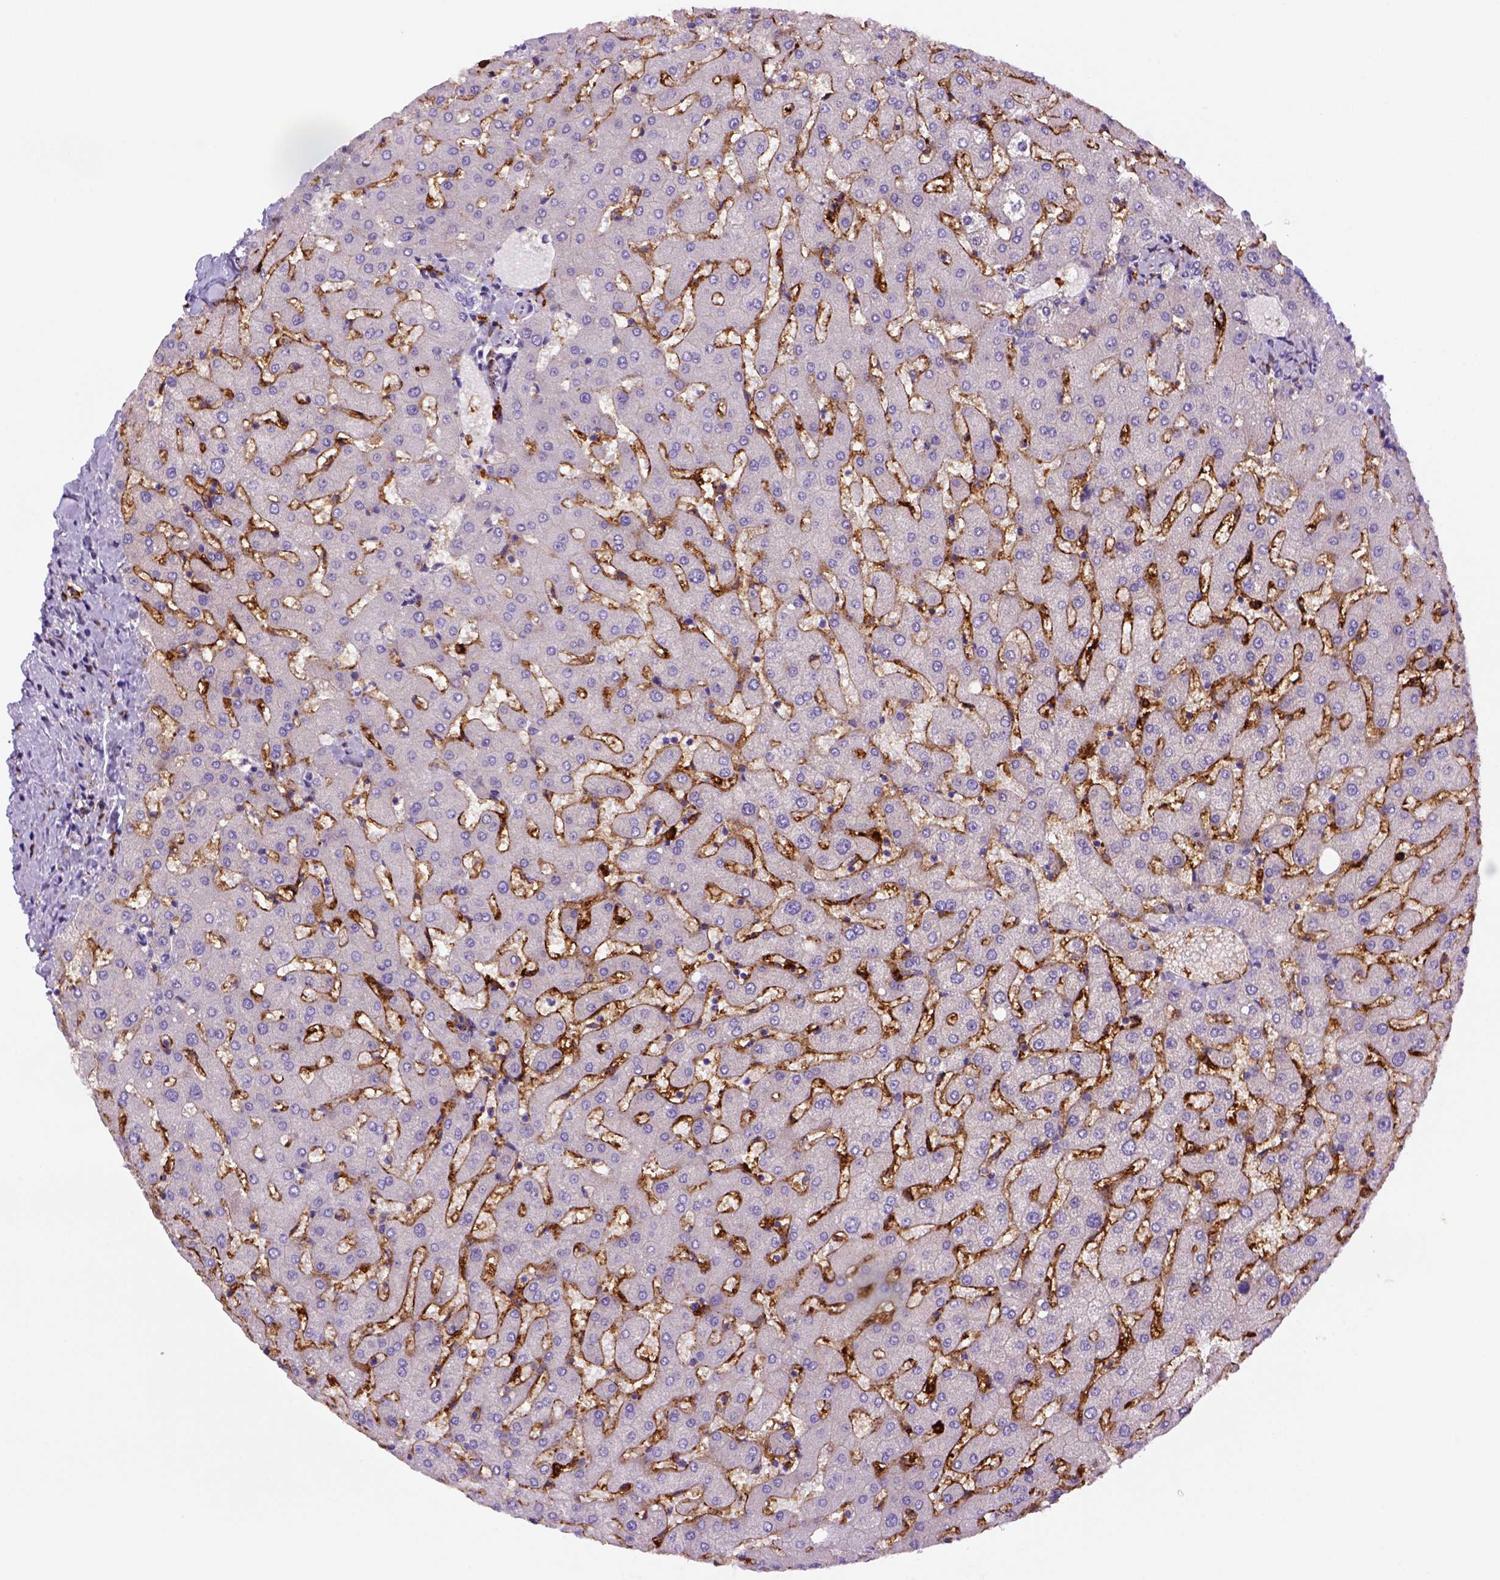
{"staining": {"intensity": "negative", "quantity": "none", "location": "none"}, "tissue": "liver", "cell_type": "Cholangiocytes", "image_type": "normal", "snomed": [{"axis": "morphology", "description": "Normal tissue, NOS"}, {"axis": "topography", "description": "Liver"}], "caption": "There is no significant positivity in cholangiocytes of liver. (Brightfield microscopy of DAB immunohistochemistry at high magnification).", "gene": "CD14", "patient": {"sex": "female", "age": 50}}